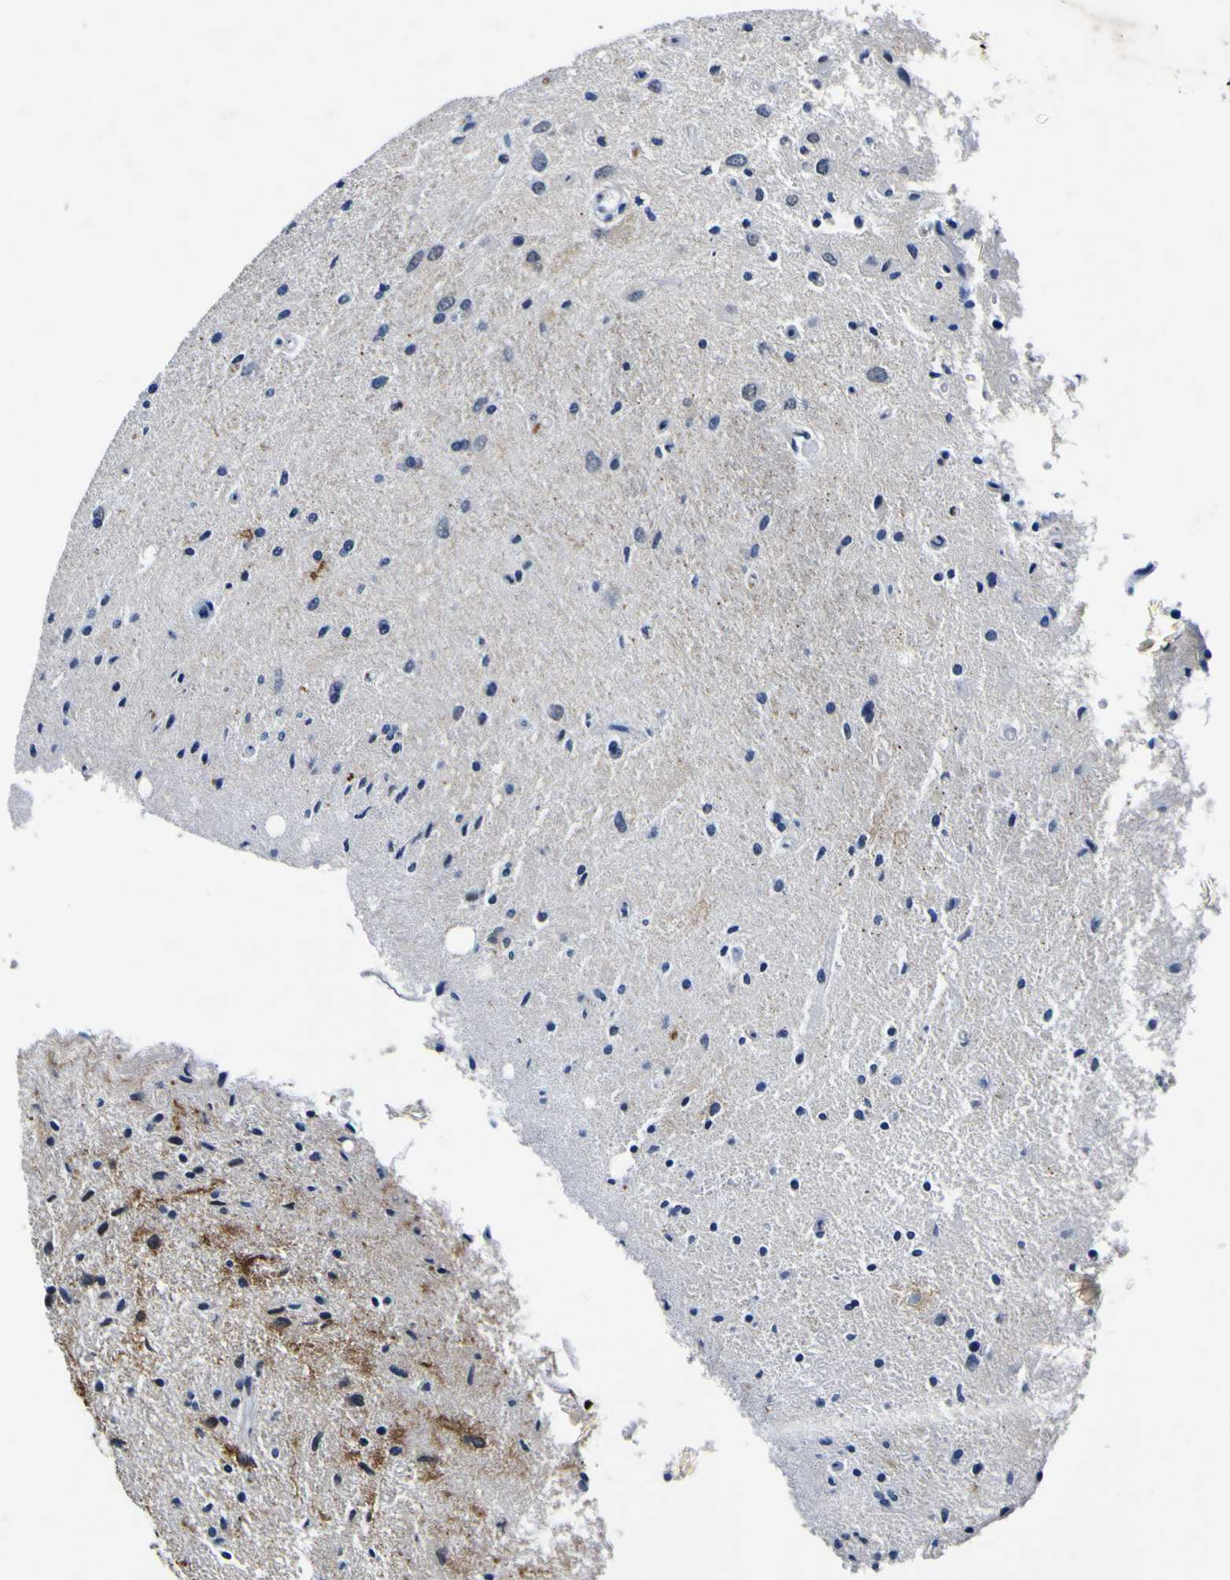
{"staining": {"intensity": "negative", "quantity": "none", "location": "none"}, "tissue": "glioma", "cell_type": "Tumor cells", "image_type": "cancer", "snomed": [{"axis": "morphology", "description": "Glioma, malignant, Low grade"}, {"axis": "topography", "description": "Brain"}], "caption": "Human glioma stained for a protein using immunohistochemistry shows no staining in tumor cells.", "gene": "CUL4B", "patient": {"sex": "male", "age": 77}}